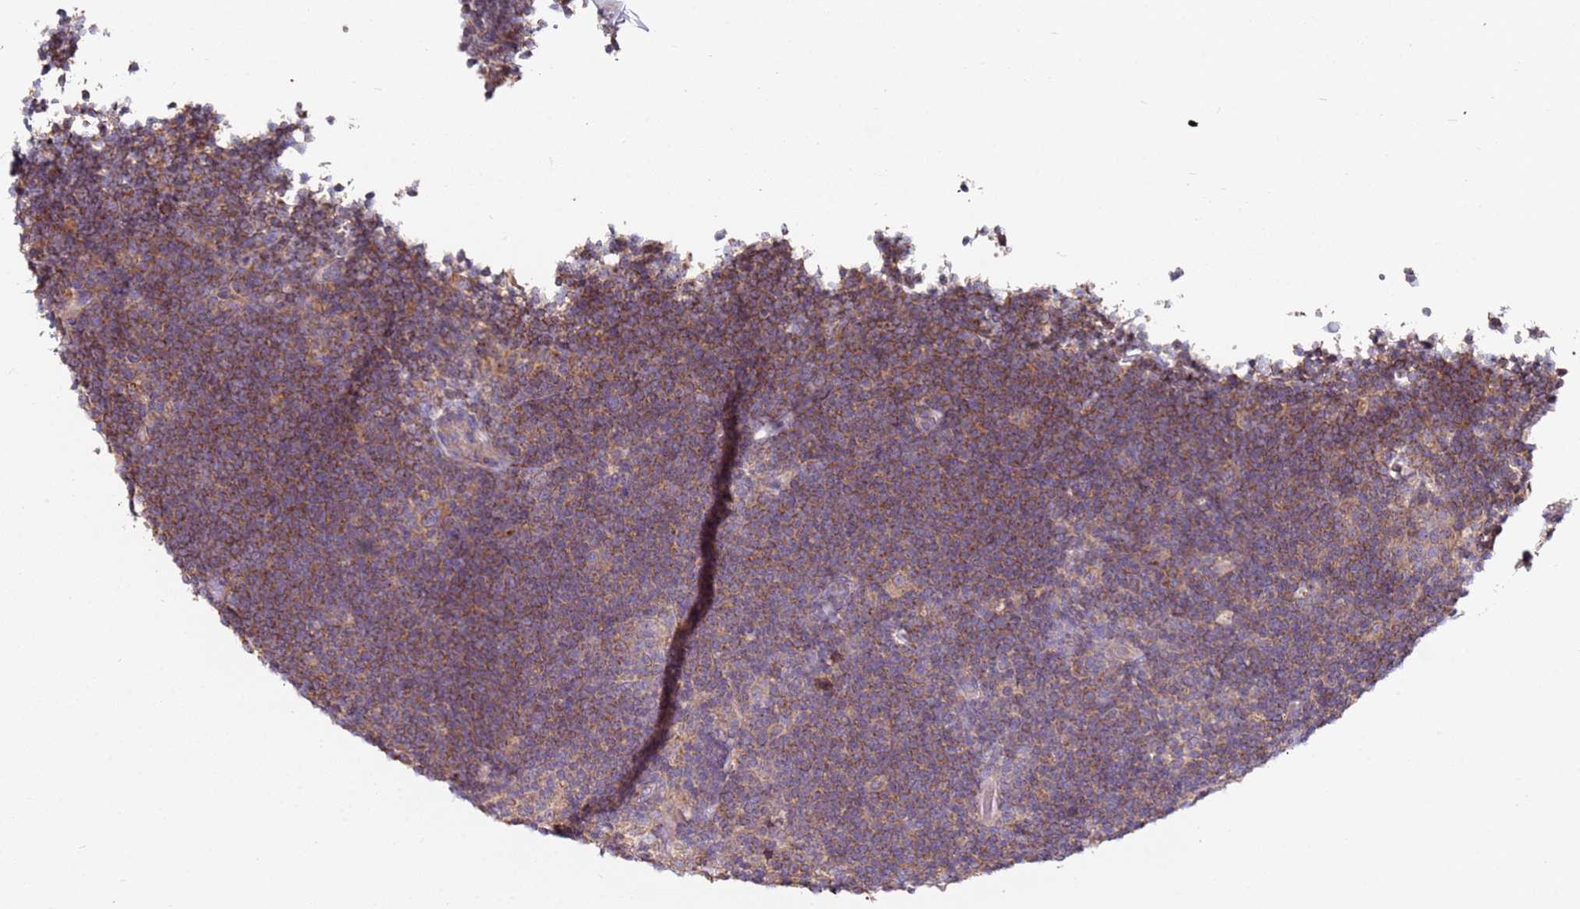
{"staining": {"intensity": "weak", "quantity": ">75%", "location": "cytoplasmic/membranous"}, "tissue": "lymphoma", "cell_type": "Tumor cells", "image_type": "cancer", "snomed": [{"axis": "morphology", "description": "Hodgkin's disease, NOS"}, {"axis": "topography", "description": "Lymph node"}], "caption": "A low amount of weak cytoplasmic/membranous expression is seen in approximately >75% of tumor cells in lymphoma tissue. (IHC, brightfield microscopy, high magnification).", "gene": "CNOT9", "patient": {"sex": "female", "age": 57}}